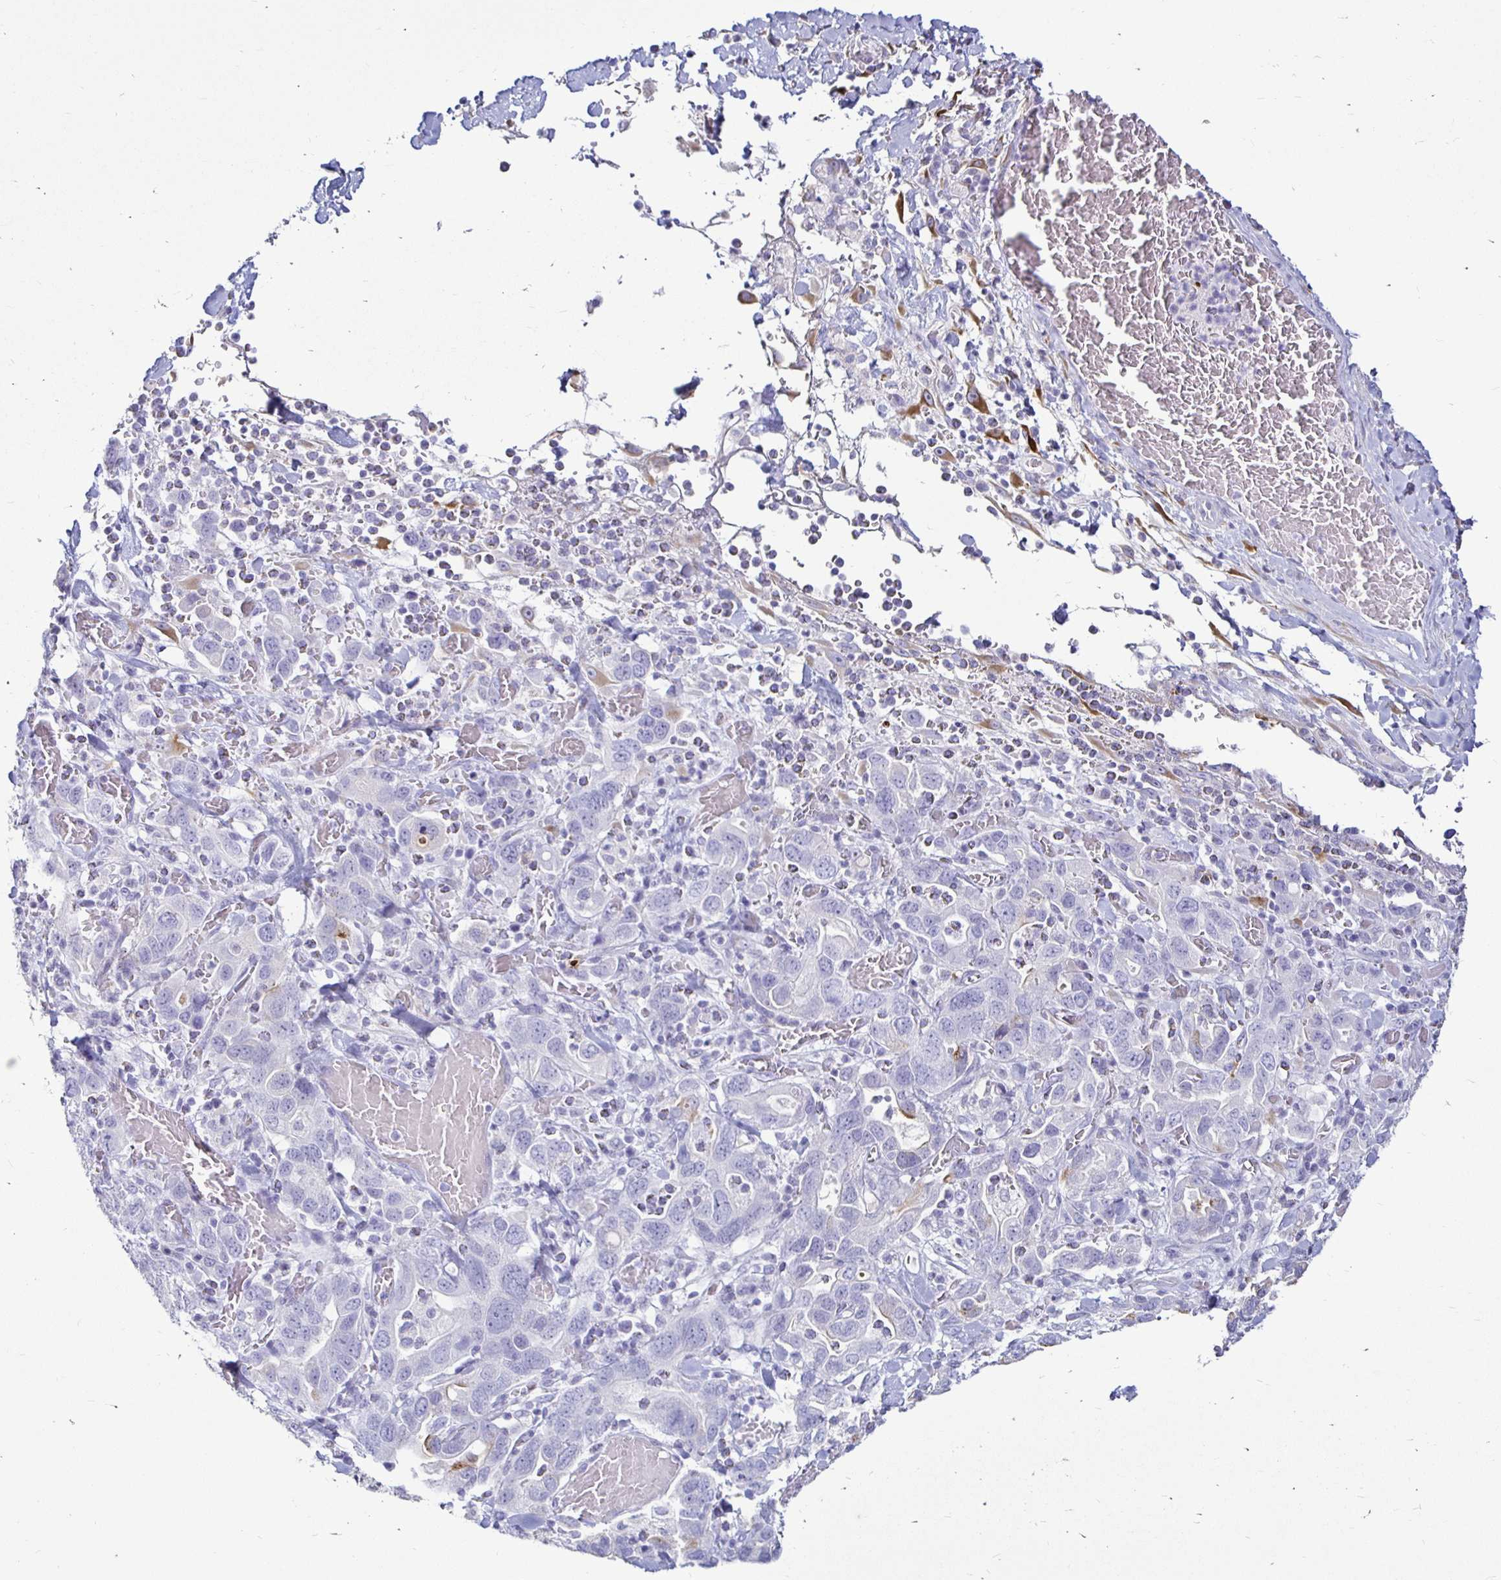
{"staining": {"intensity": "moderate", "quantity": "<25%", "location": "cytoplasmic/membranous"}, "tissue": "stomach cancer", "cell_type": "Tumor cells", "image_type": "cancer", "snomed": [{"axis": "morphology", "description": "Adenocarcinoma, NOS"}, {"axis": "topography", "description": "Stomach, upper"}, {"axis": "topography", "description": "Stomach"}], "caption": "Stomach adenocarcinoma tissue demonstrates moderate cytoplasmic/membranous staining in about <25% of tumor cells, visualized by immunohistochemistry. (DAB = brown stain, brightfield microscopy at high magnification).", "gene": "TIMP1", "patient": {"sex": "male", "age": 62}}